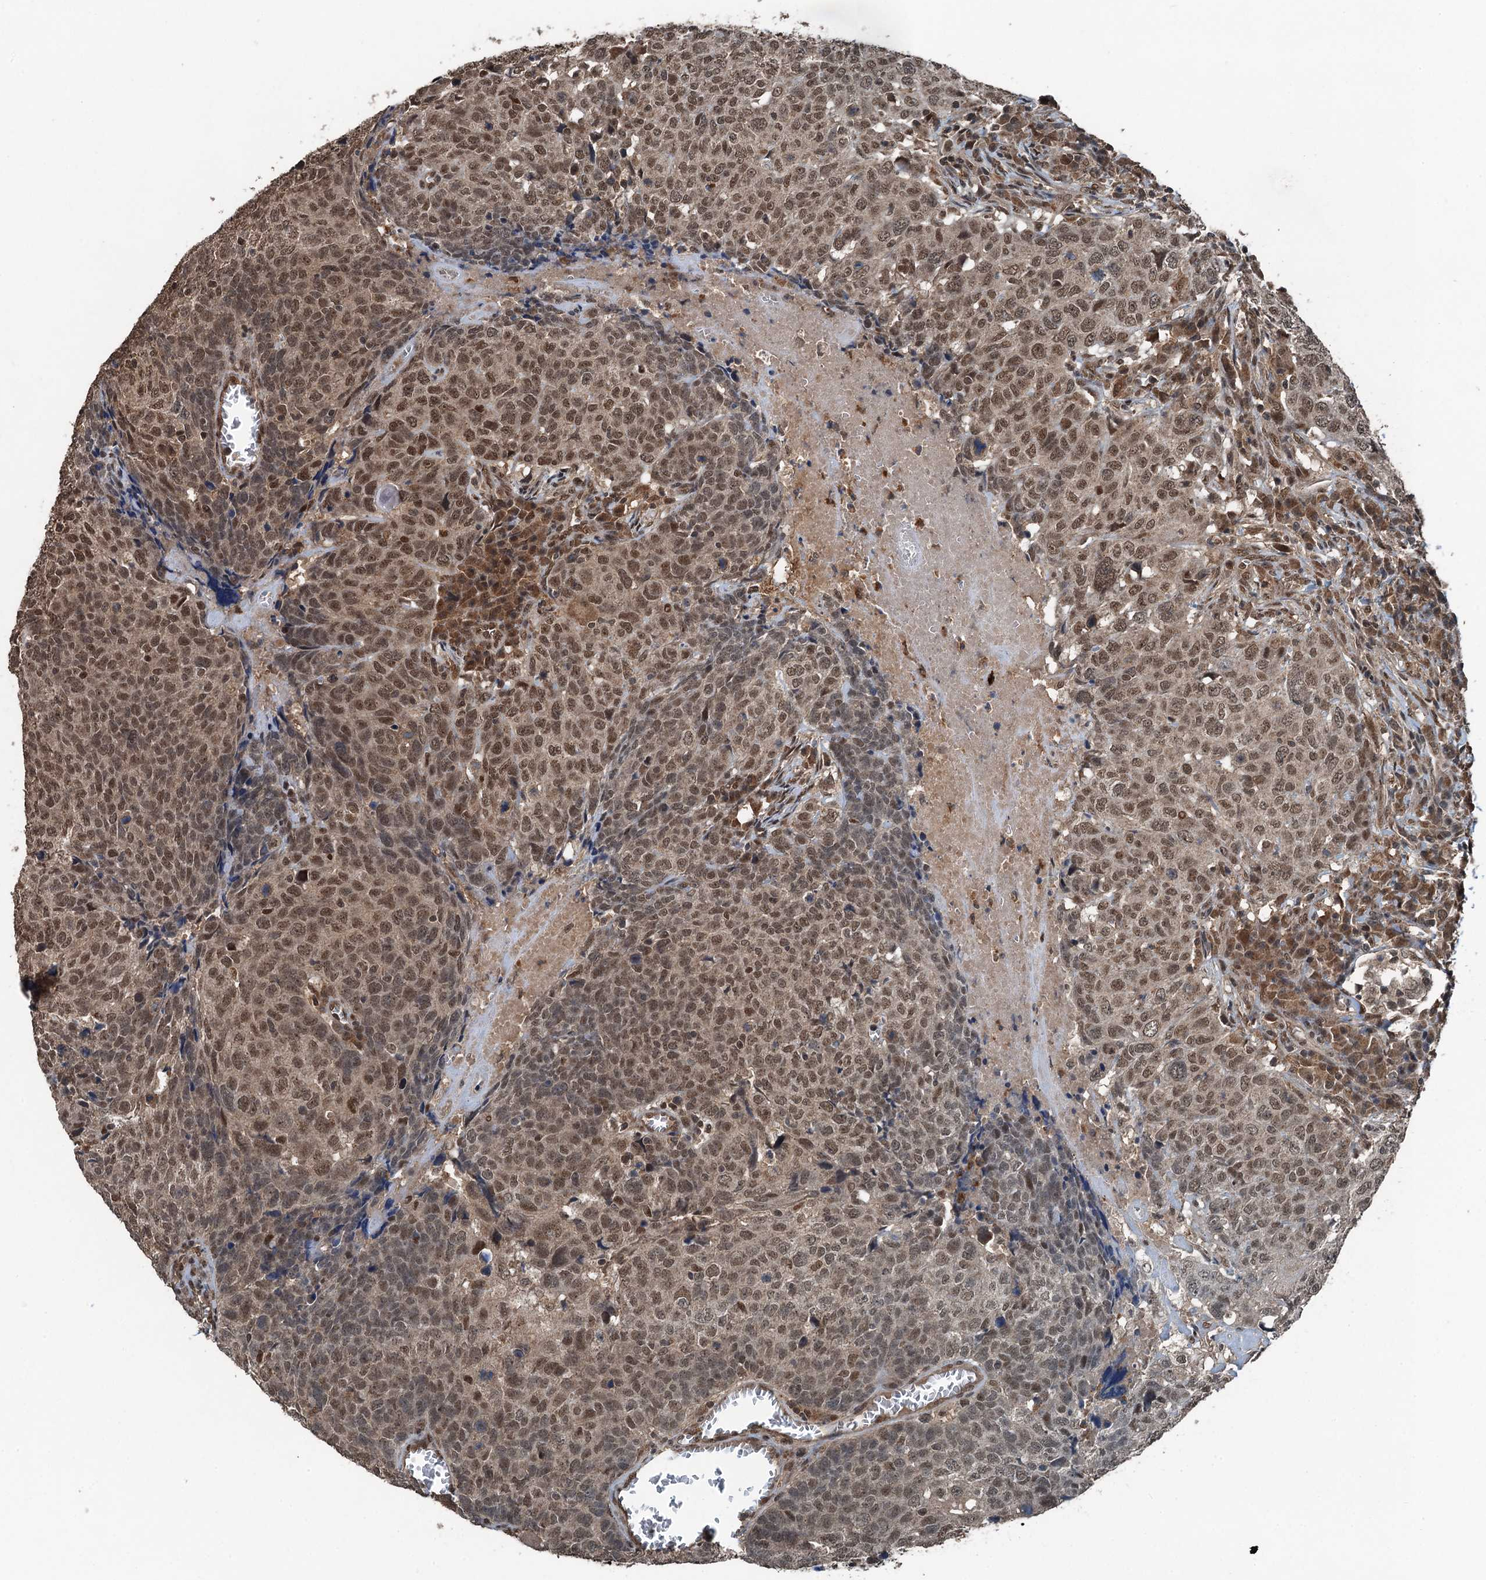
{"staining": {"intensity": "moderate", "quantity": ">75%", "location": "nuclear"}, "tissue": "head and neck cancer", "cell_type": "Tumor cells", "image_type": "cancer", "snomed": [{"axis": "morphology", "description": "Squamous cell carcinoma, NOS"}, {"axis": "topography", "description": "Head-Neck"}], "caption": "DAB immunohistochemical staining of human head and neck cancer demonstrates moderate nuclear protein positivity in about >75% of tumor cells.", "gene": "UBXN6", "patient": {"sex": "male", "age": 66}}